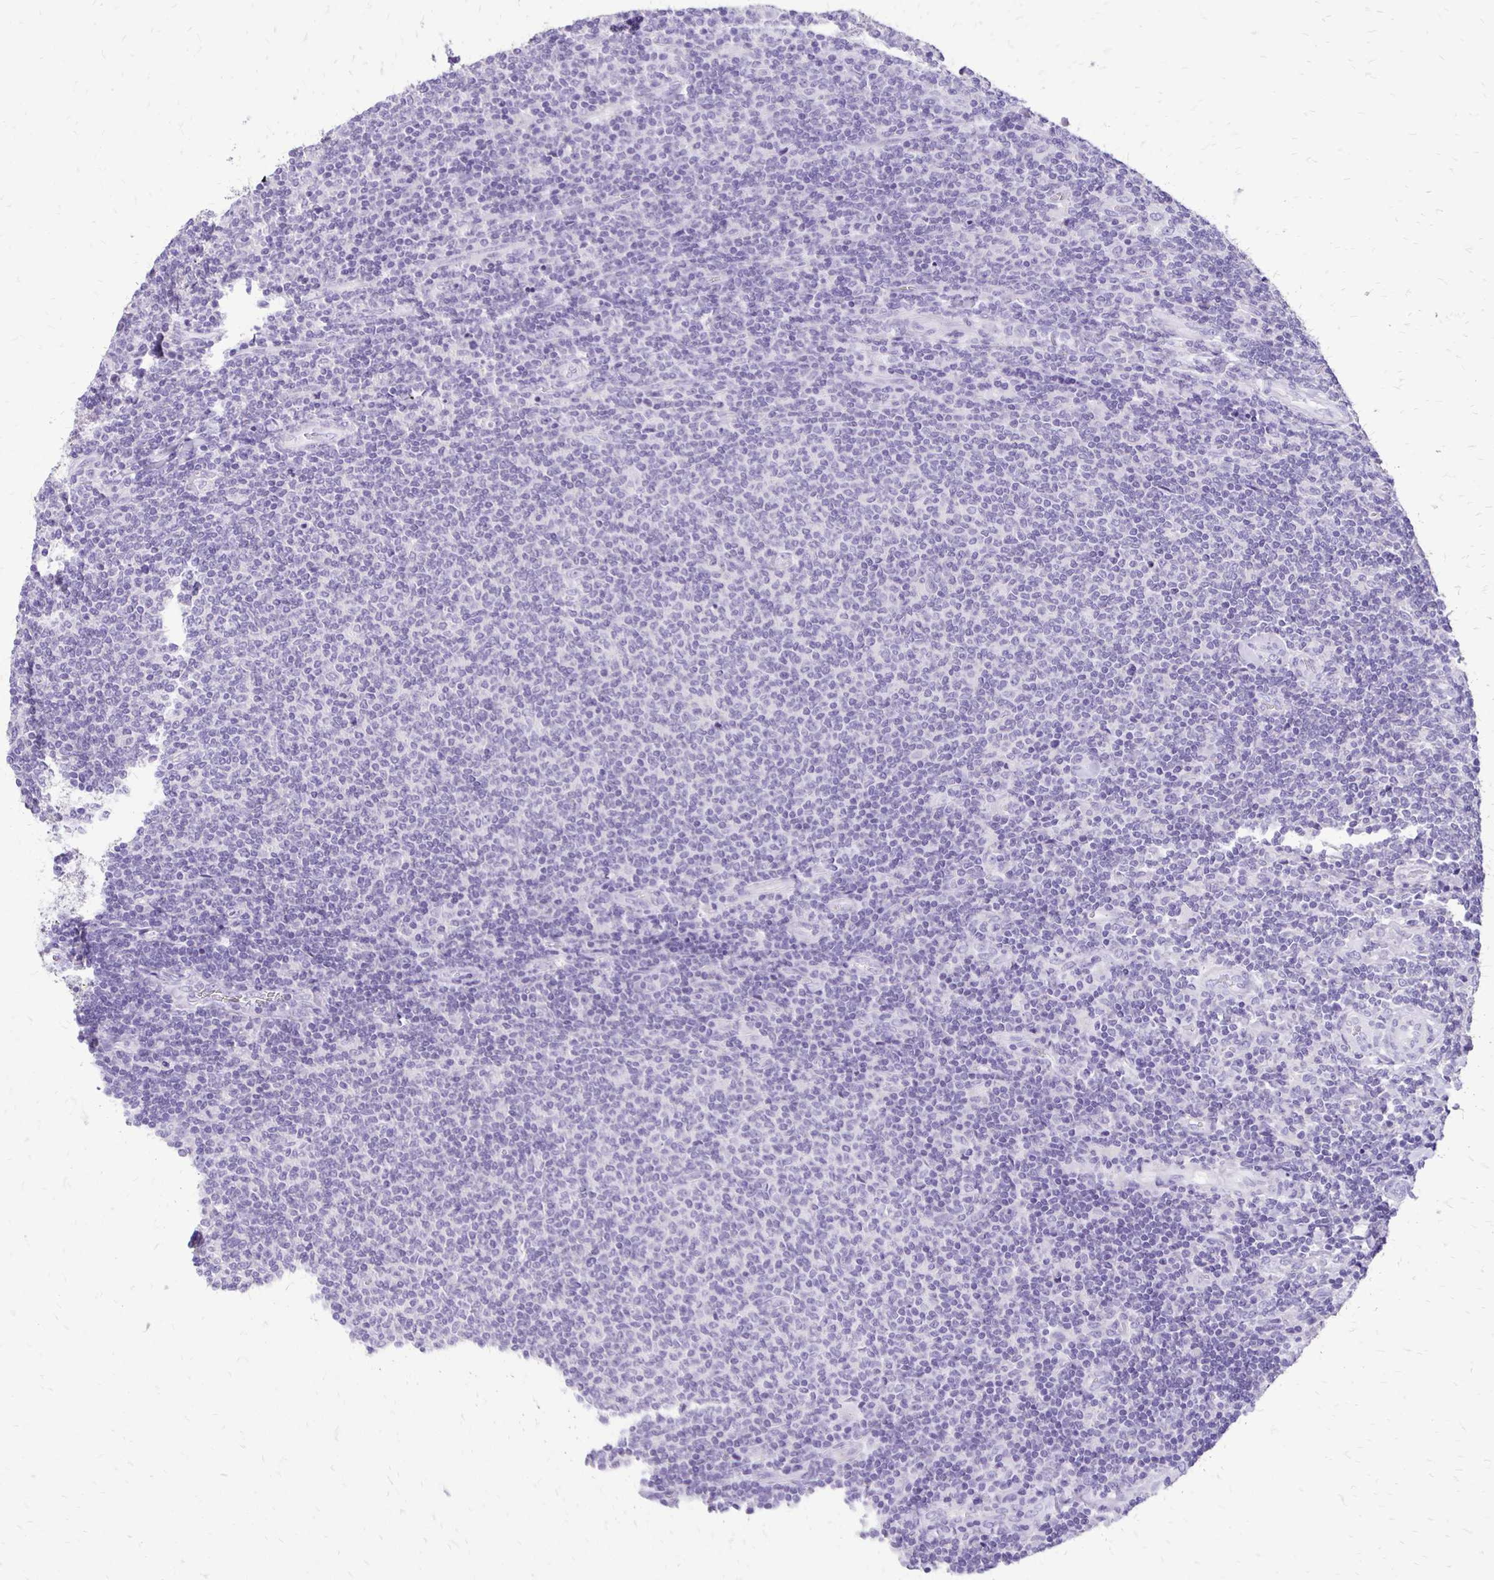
{"staining": {"intensity": "negative", "quantity": "none", "location": "none"}, "tissue": "lymphoma", "cell_type": "Tumor cells", "image_type": "cancer", "snomed": [{"axis": "morphology", "description": "Malignant lymphoma, non-Hodgkin's type, Low grade"}, {"axis": "topography", "description": "Lymph node"}], "caption": "Protein analysis of low-grade malignant lymphoma, non-Hodgkin's type shows no significant expression in tumor cells. (DAB IHC, high magnification).", "gene": "ANKRD45", "patient": {"sex": "male", "age": 52}}